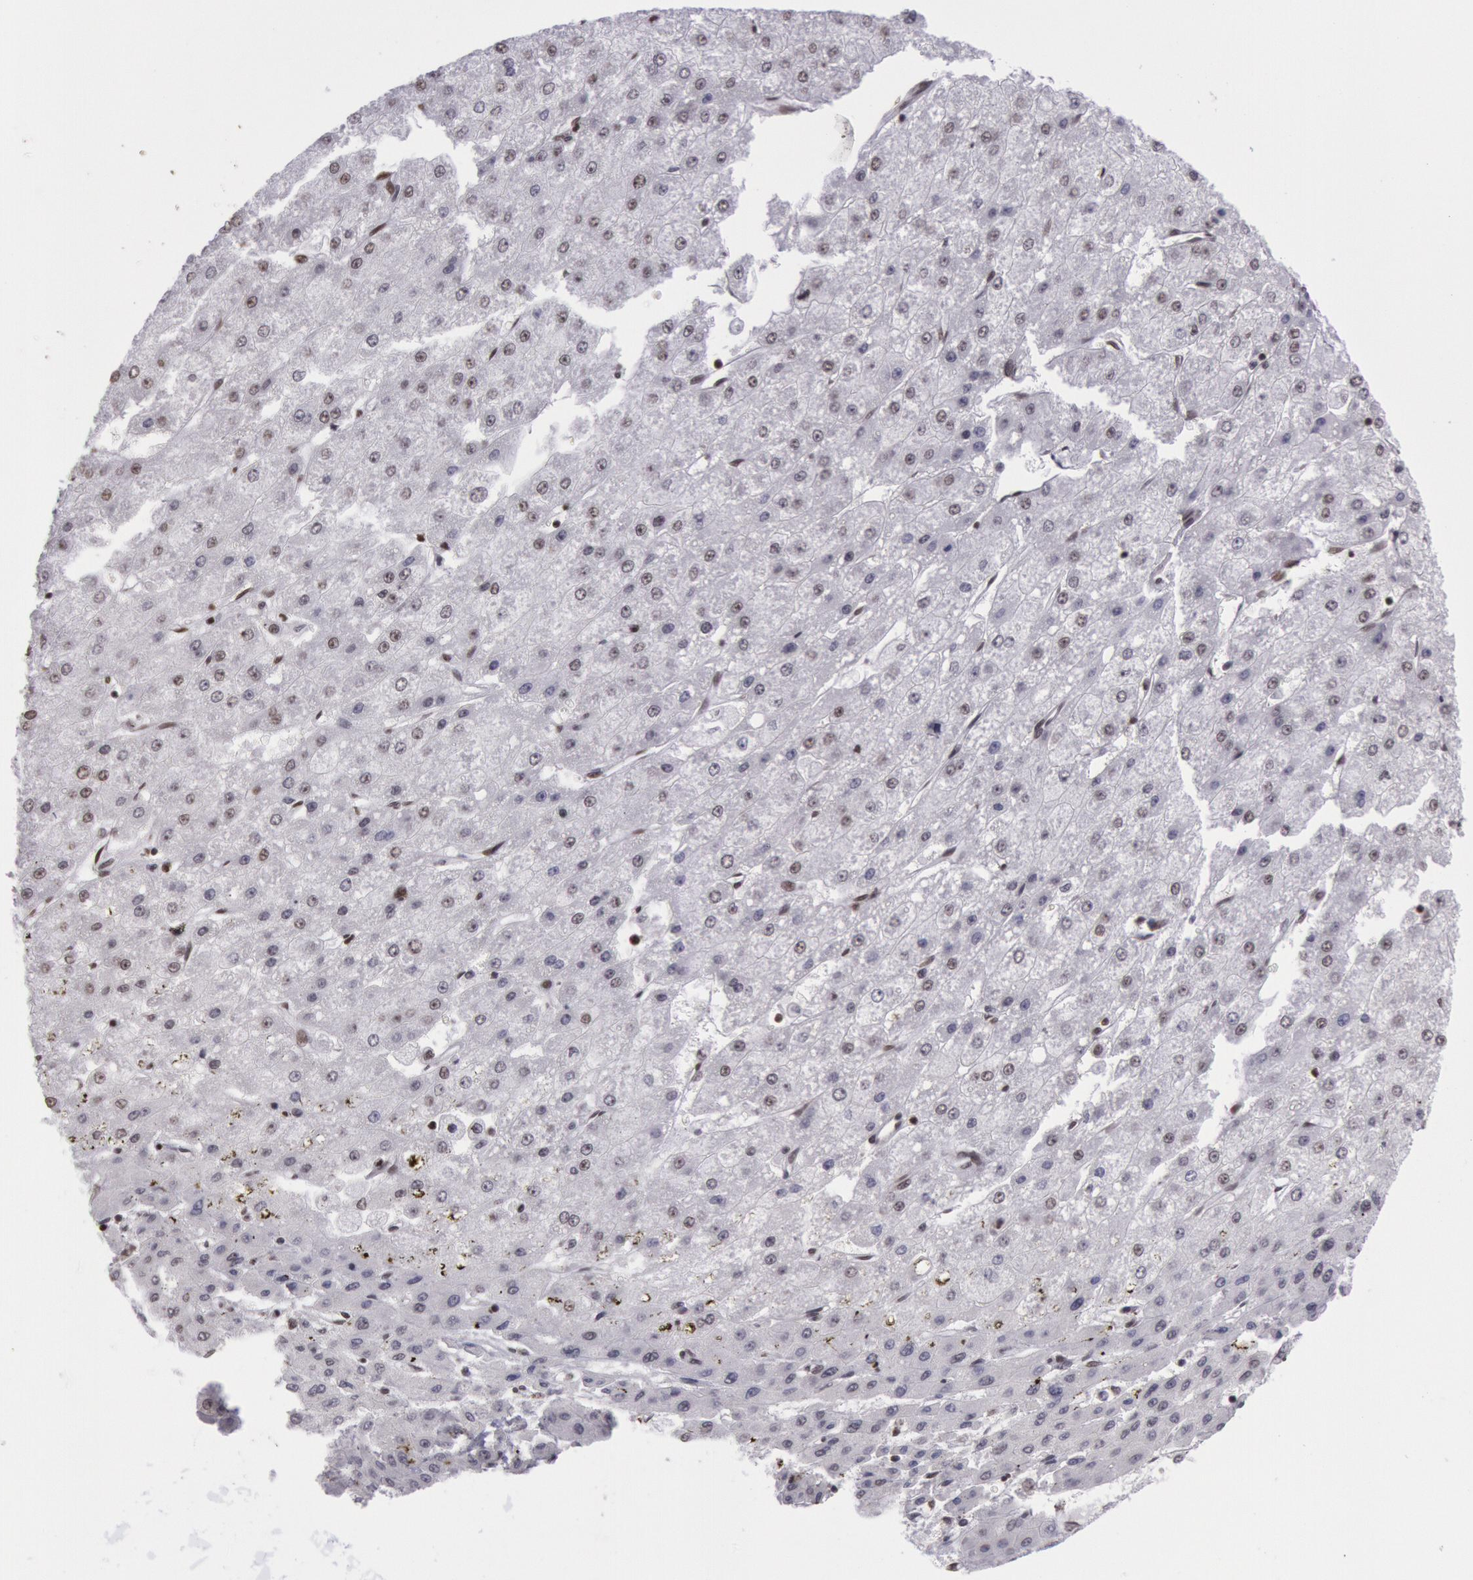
{"staining": {"intensity": "moderate", "quantity": "<25%", "location": "nuclear"}, "tissue": "liver cancer", "cell_type": "Tumor cells", "image_type": "cancer", "snomed": [{"axis": "morphology", "description": "Carcinoma, Hepatocellular, NOS"}, {"axis": "topography", "description": "Liver"}], "caption": "DAB immunohistochemical staining of human liver hepatocellular carcinoma demonstrates moderate nuclear protein expression in approximately <25% of tumor cells. Nuclei are stained in blue.", "gene": "NKAP", "patient": {"sex": "female", "age": 52}}